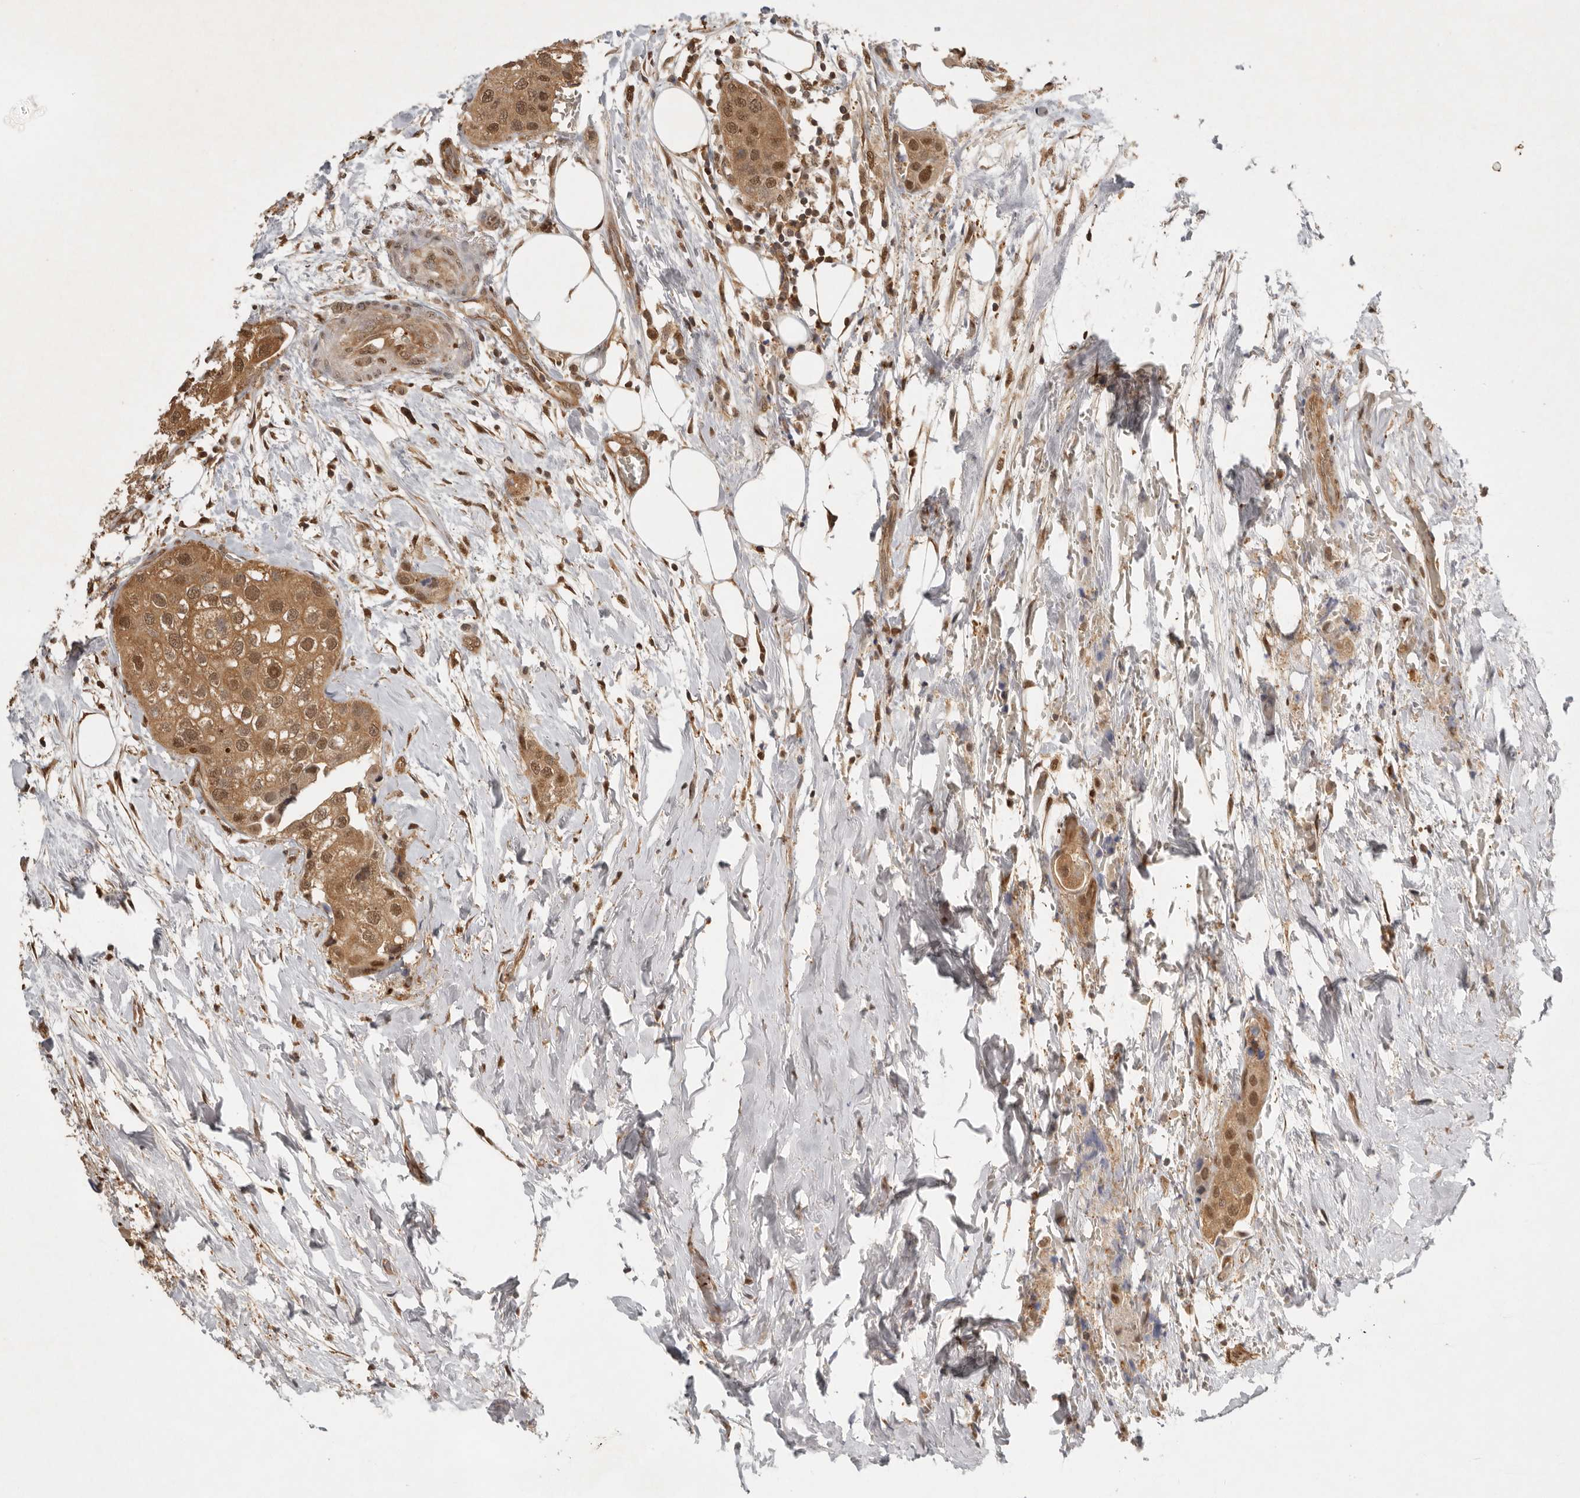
{"staining": {"intensity": "moderate", "quantity": ">75%", "location": "cytoplasmic/membranous,nuclear"}, "tissue": "urothelial cancer", "cell_type": "Tumor cells", "image_type": "cancer", "snomed": [{"axis": "morphology", "description": "Urothelial carcinoma, High grade"}, {"axis": "topography", "description": "Urinary bladder"}], "caption": "High-grade urothelial carcinoma tissue demonstrates moderate cytoplasmic/membranous and nuclear staining in about >75% of tumor cells, visualized by immunohistochemistry.", "gene": "PSMA5", "patient": {"sex": "male", "age": 64}}